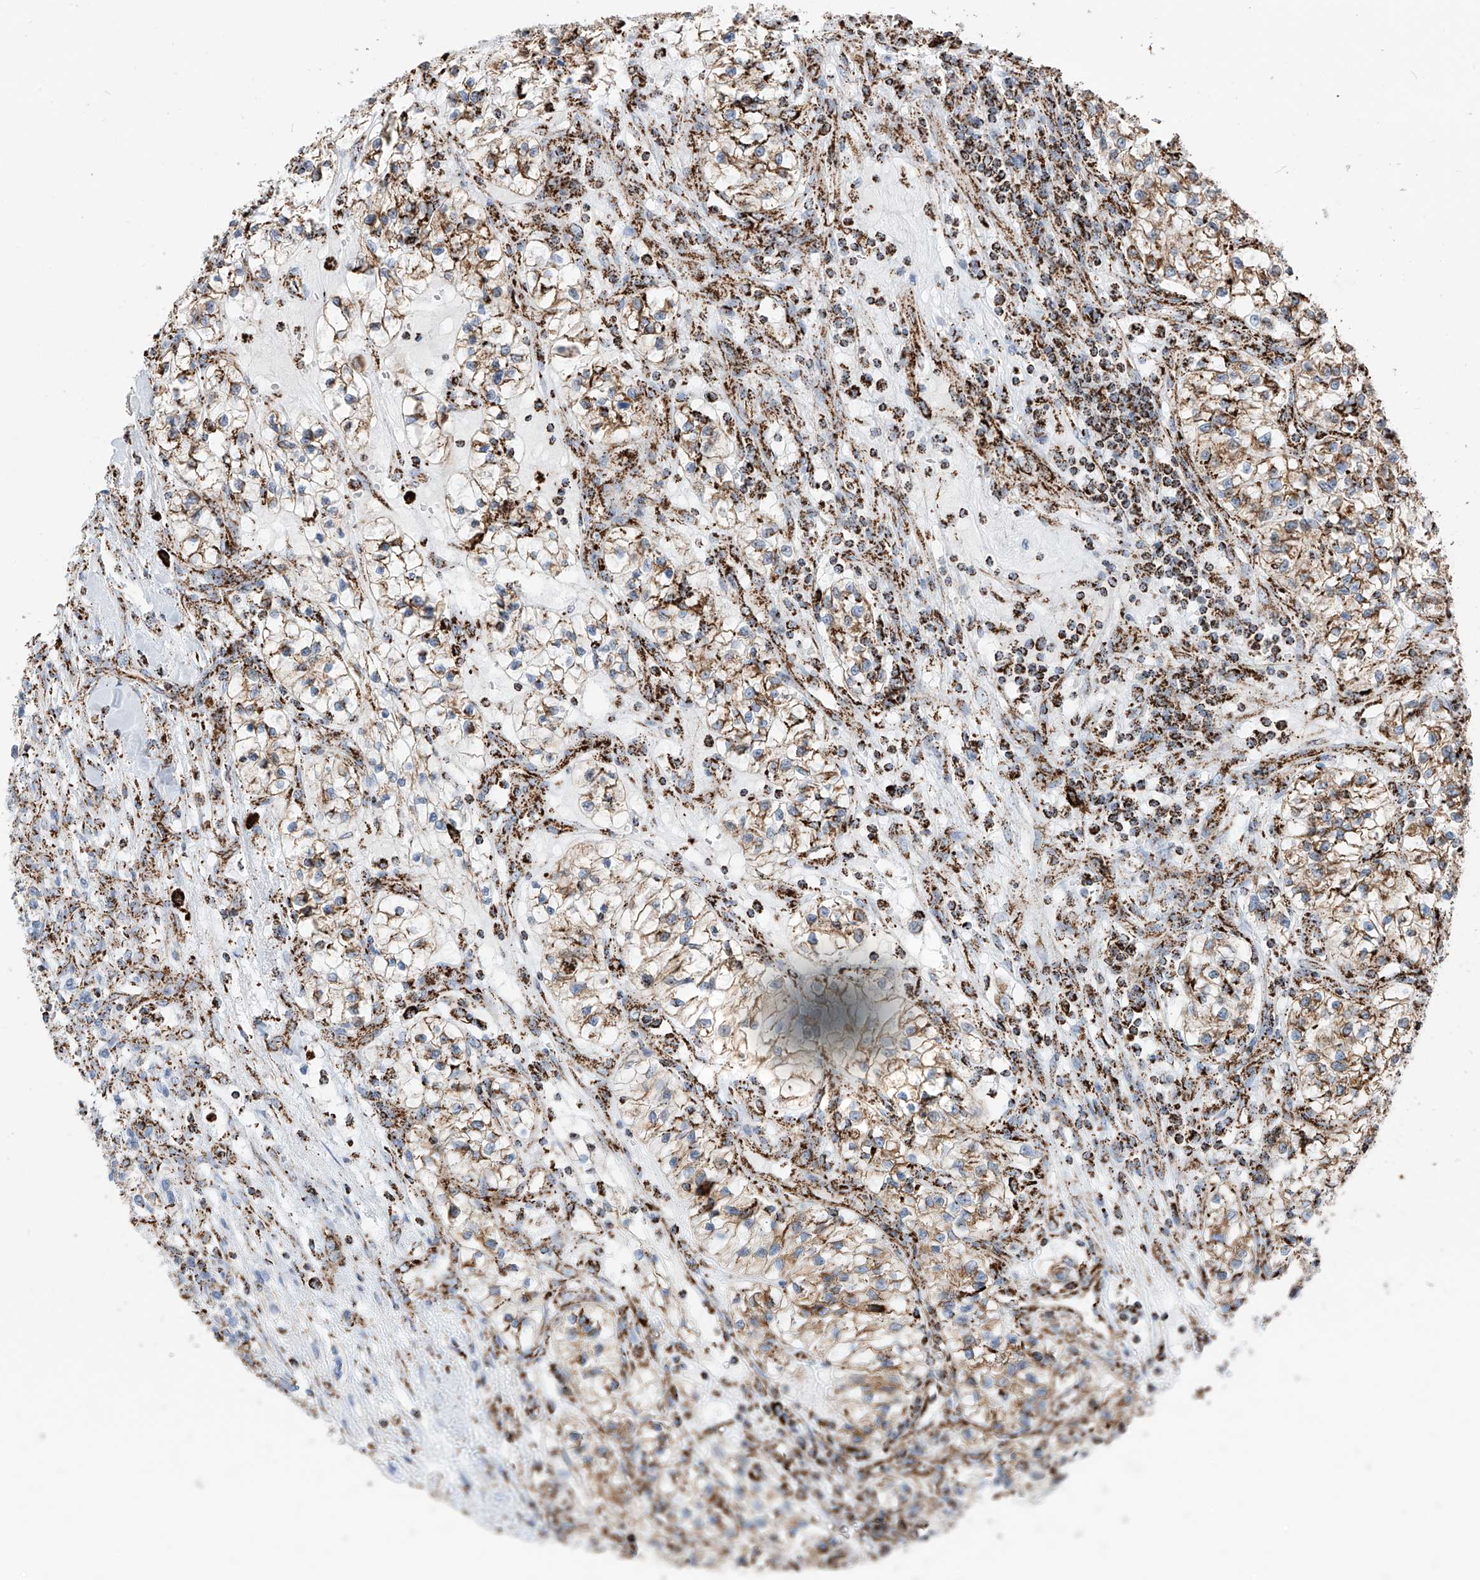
{"staining": {"intensity": "moderate", "quantity": "25%-75%", "location": "cytoplasmic/membranous"}, "tissue": "renal cancer", "cell_type": "Tumor cells", "image_type": "cancer", "snomed": [{"axis": "morphology", "description": "Adenocarcinoma, NOS"}, {"axis": "topography", "description": "Kidney"}], "caption": "Human renal cancer stained with a brown dye reveals moderate cytoplasmic/membranous positive expression in about 25%-75% of tumor cells.", "gene": "COX5B", "patient": {"sex": "female", "age": 57}}